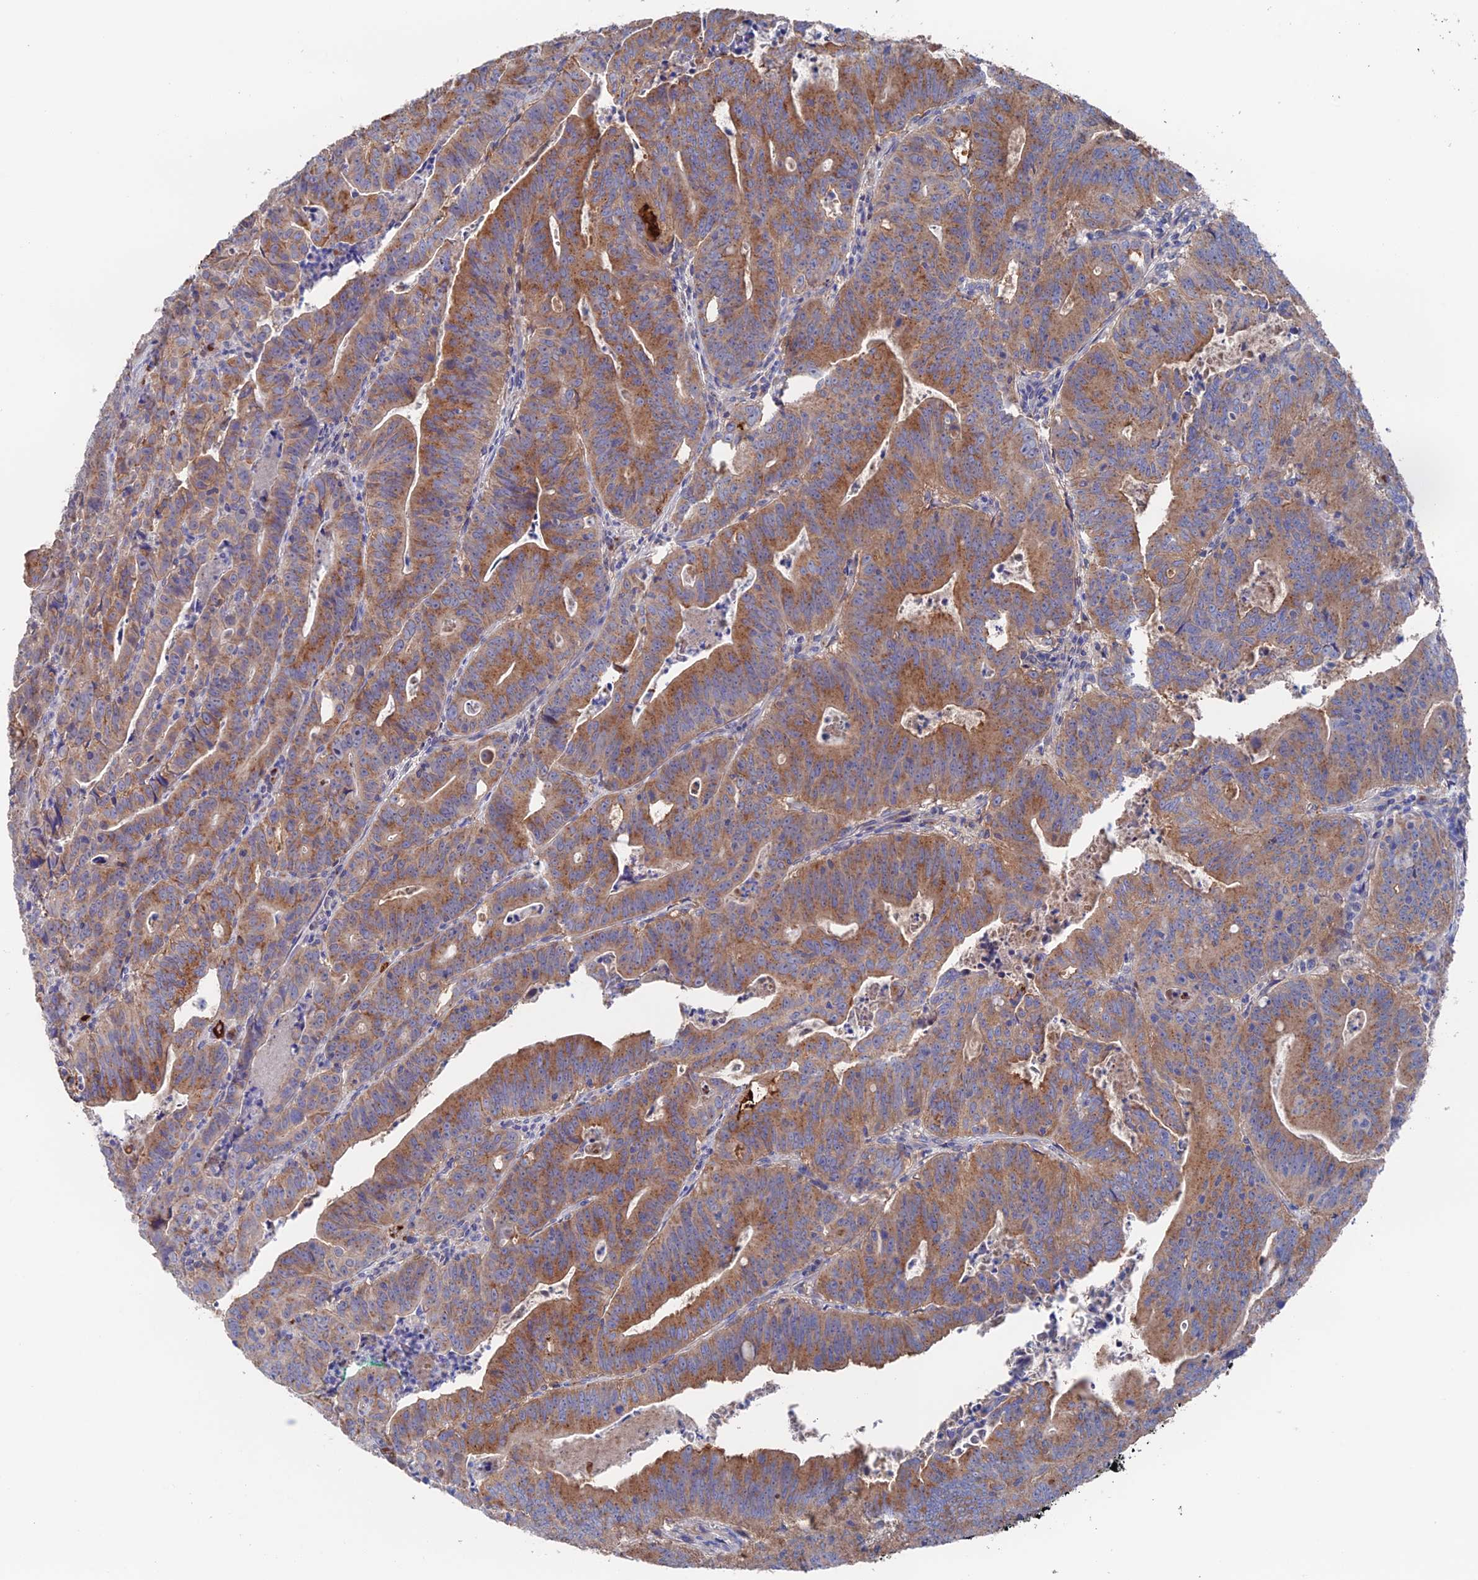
{"staining": {"intensity": "moderate", "quantity": ">75%", "location": "cytoplasmic/membranous"}, "tissue": "colorectal cancer", "cell_type": "Tumor cells", "image_type": "cancer", "snomed": [{"axis": "morphology", "description": "Adenocarcinoma, NOS"}, {"axis": "topography", "description": "Rectum"}], "caption": "Immunohistochemical staining of adenocarcinoma (colorectal) reveals medium levels of moderate cytoplasmic/membranous positivity in about >75% of tumor cells.", "gene": "HPF1", "patient": {"sex": "male", "age": 69}}